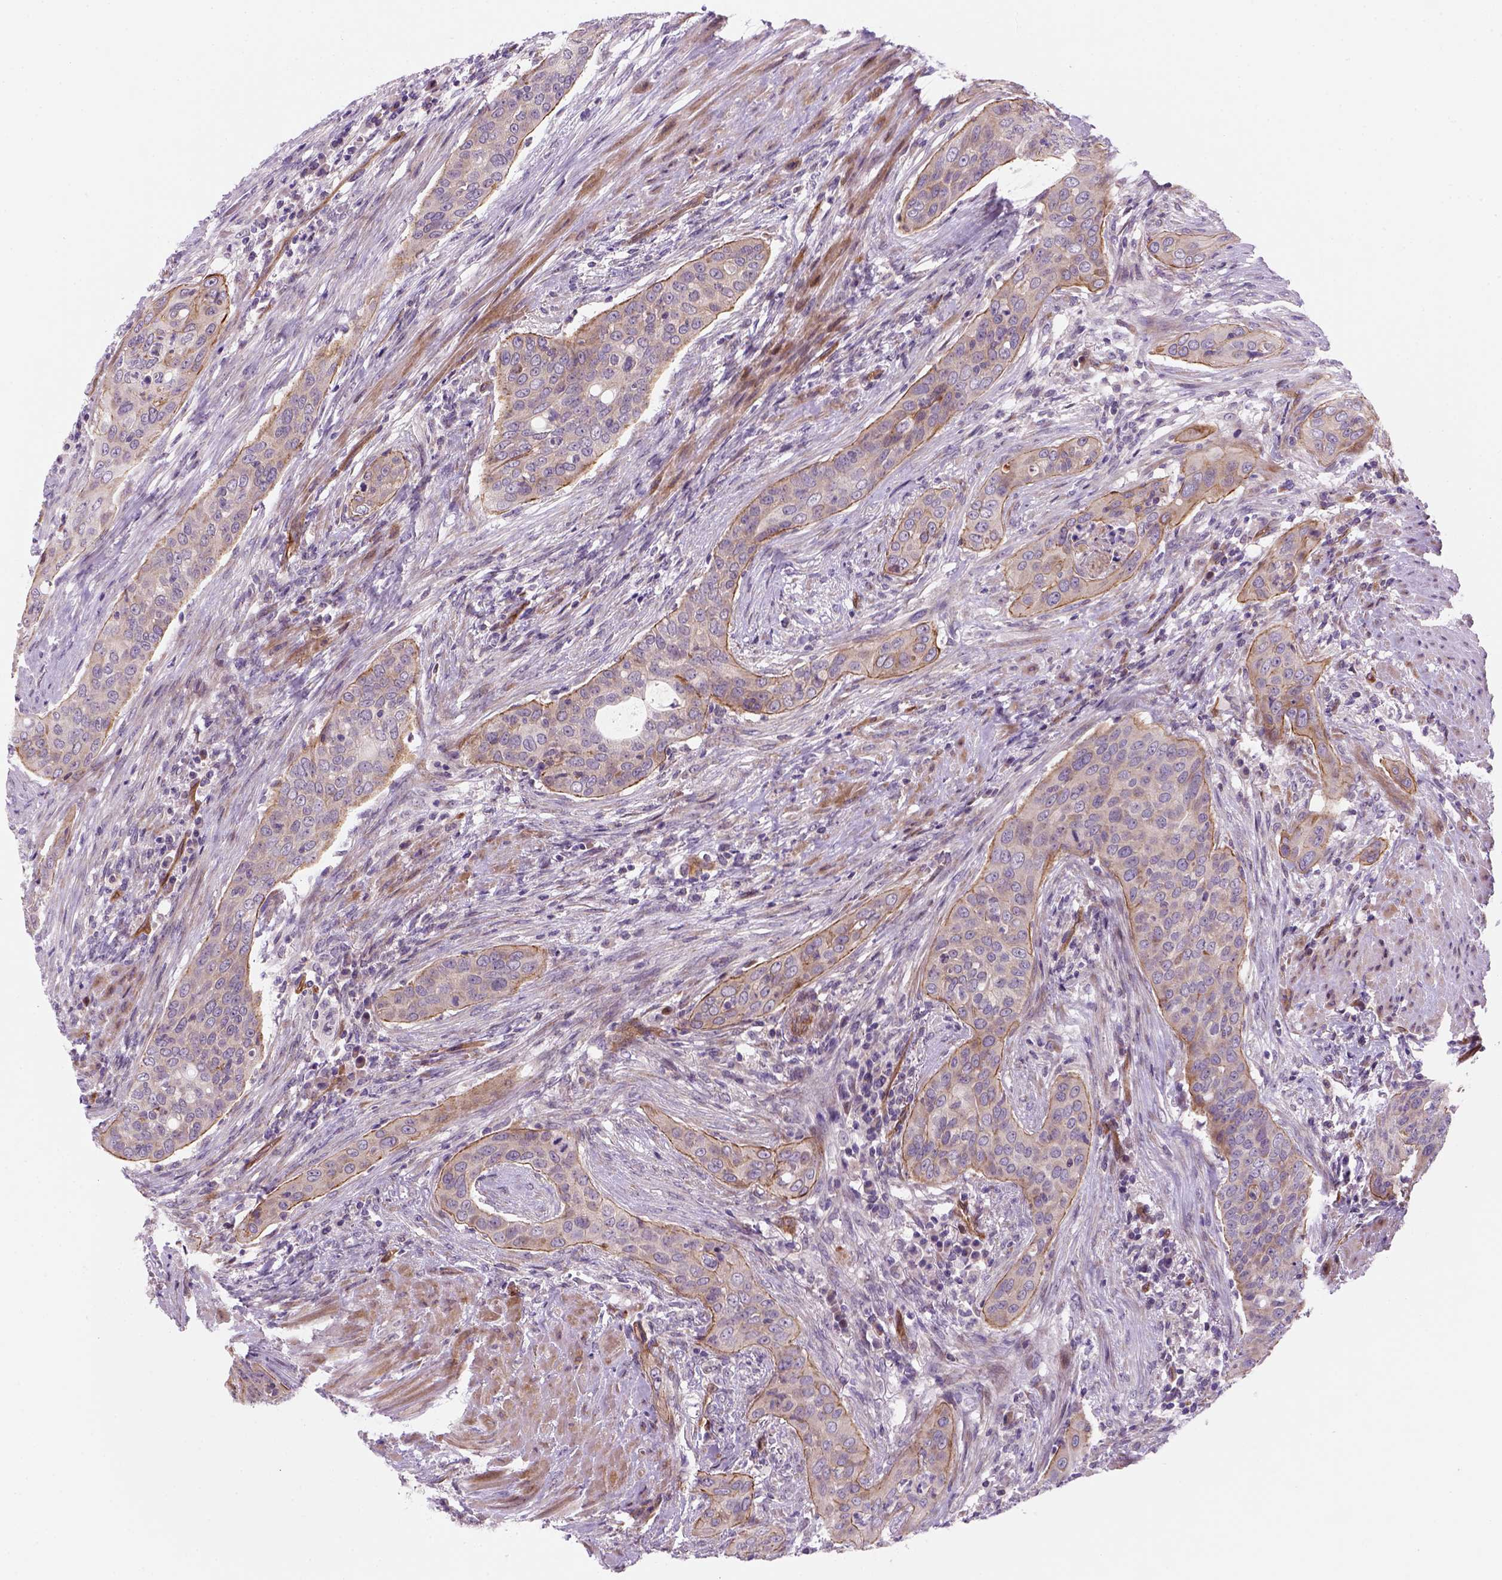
{"staining": {"intensity": "moderate", "quantity": "<25%", "location": "cytoplasmic/membranous"}, "tissue": "urothelial cancer", "cell_type": "Tumor cells", "image_type": "cancer", "snomed": [{"axis": "morphology", "description": "Urothelial carcinoma, High grade"}, {"axis": "topography", "description": "Urinary bladder"}], "caption": "This micrograph displays immunohistochemistry staining of human urothelial cancer, with low moderate cytoplasmic/membranous positivity in approximately <25% of tumor cells.", "gene": "VSTM5", "patient": {"sex": "male", "age": 82}}